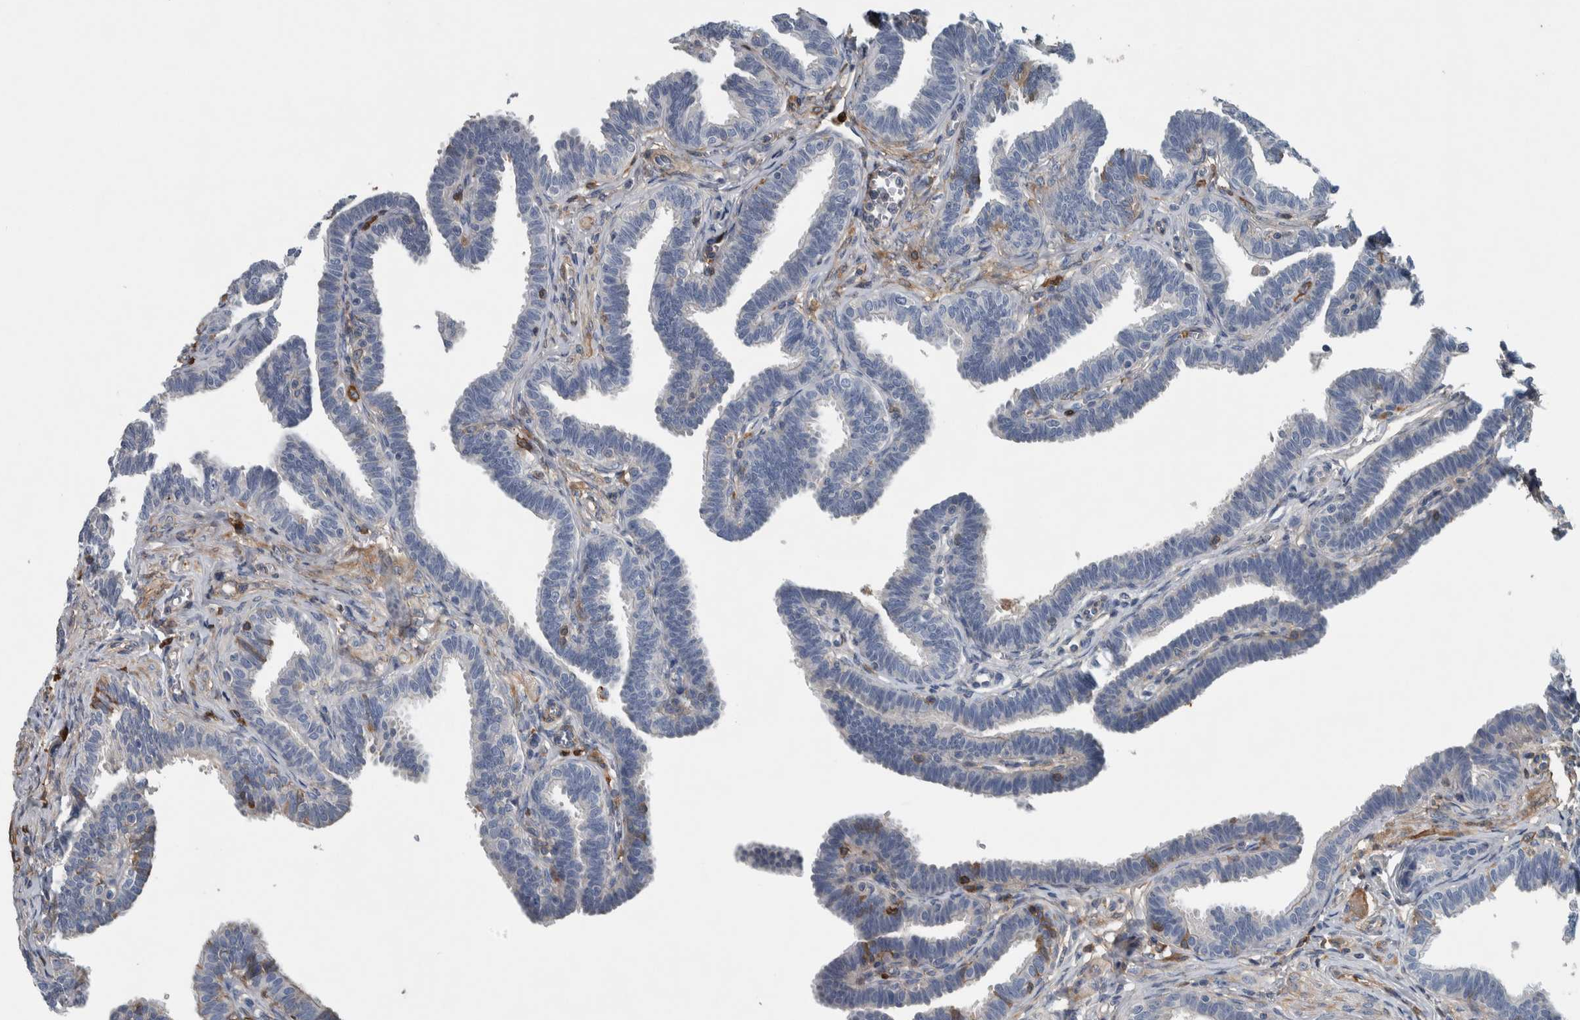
{"staining": {"intensity": "negative", "quantity": "none", "location": "none"}, "tissue": "fallopian tube", "cell_type": "Glandular cells", "image_type": "normal", "snomed": [{"axis": "morphology", "description": "Normal tissue, NOS"}, {"axis": "topography", "description": "Fallopian tube"}, {"axis": "topography", "description": "Ovary"}], "caption": "Immunohistochemistry of normal fallopian tube shows no positivity in glandular cells. (Immunohistochemistry (ihc), brightfield microscopy, high magnification).", "gene": "SERPINC1", "patient": {"sex": "female", "age": 23}}